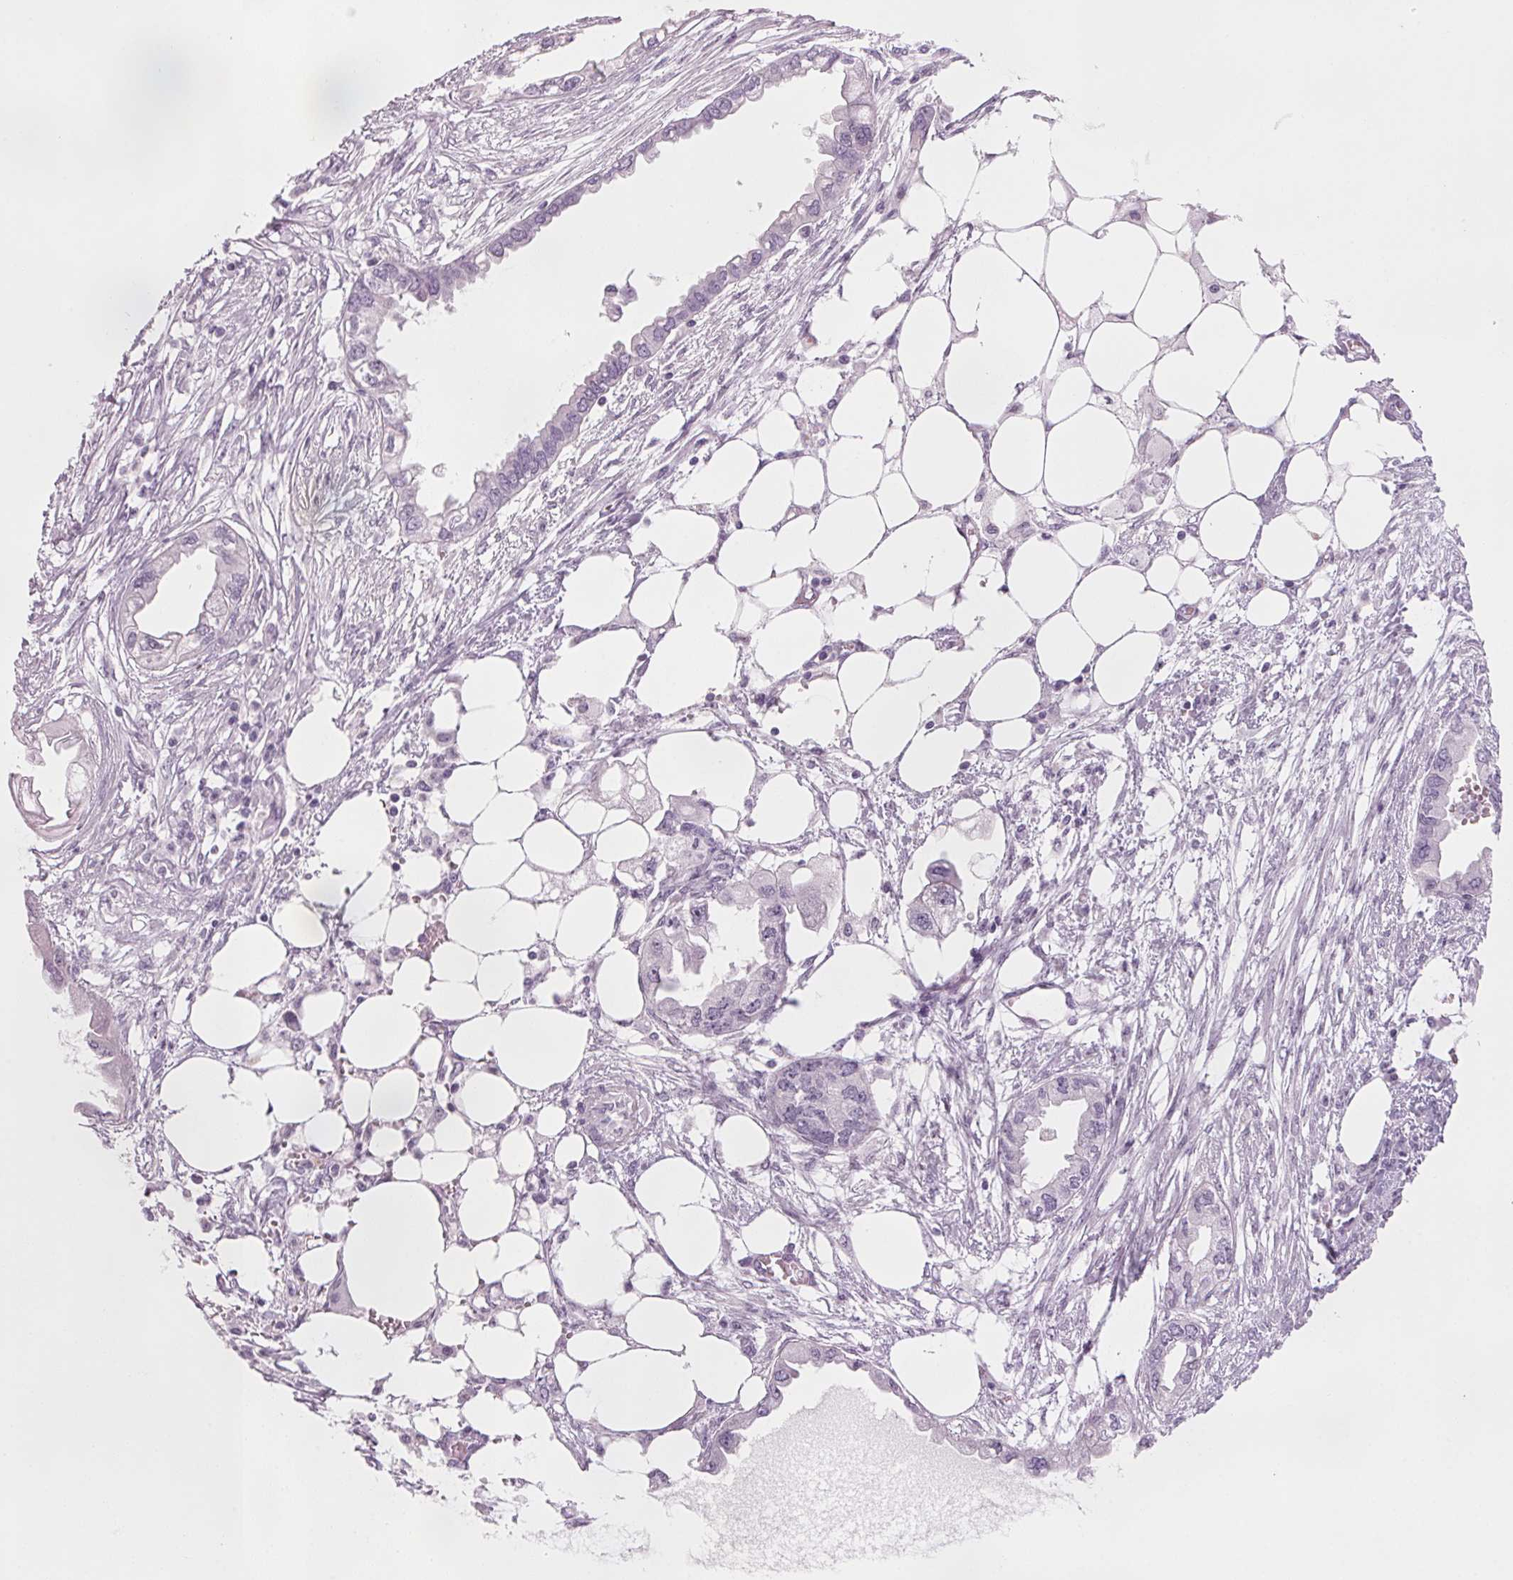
{"staining": {"intensity": "negative", "quantity": "none", "location": "none"}, "tissue": "endometrial cancer", "cell_type": "Tumor cells", "image_type": "cancer", "snomed": [{"axis": "morphology", "description": "Adenocarcinoma, NOS"}, {"axis": "morphology", "description": "Adenocarcinoma, metastatic, NOS"}, {"axis": "topography", "description": "Adipose tissue"}, {"axis": "topography", "description": "Endometrium"}], "caption": "Immunohistochemical staining of endometrial cancer (metastatic adenocarcinoma) exhibits no significant staining in tumor cells.", "gene": "DNTTIP2", "patient": {"sex": "female", "age": 67}}